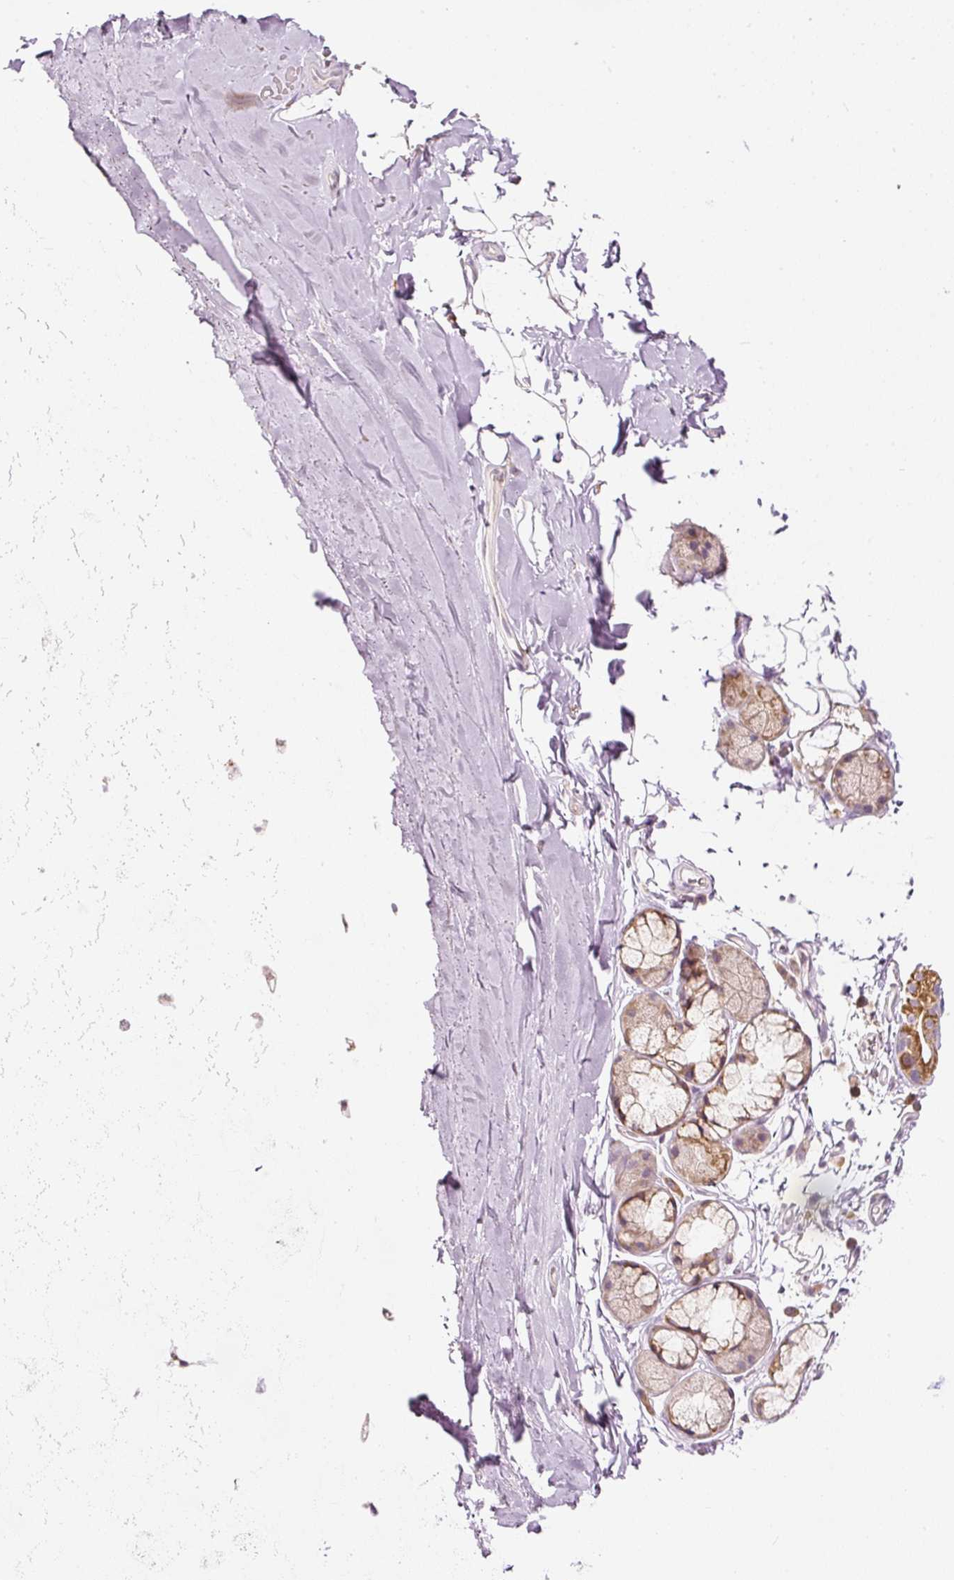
{"staining": {"intensity": "negative", "quantity": "none", "location": "none"}, "tissue": "adipose tissue", "cell_type": "Adipocytes", "image_type": "normal", "snomed": [{"axis": "morphology", "description": "Normal tissue, NOS"}, {"axis": "morphology", "description": "Squamous cell carcinoma, NOS"}, {"axis": "topography", "description": "Bronchus"}, {"axis": "topography", "description": "Lung"}], "caption": "Immunohistochemistry of unremarkable human adipose tissue reveals no expression in adipocytes.", "gene": "SNAPC5", "patient": {"sex": "female", "age": 70}}